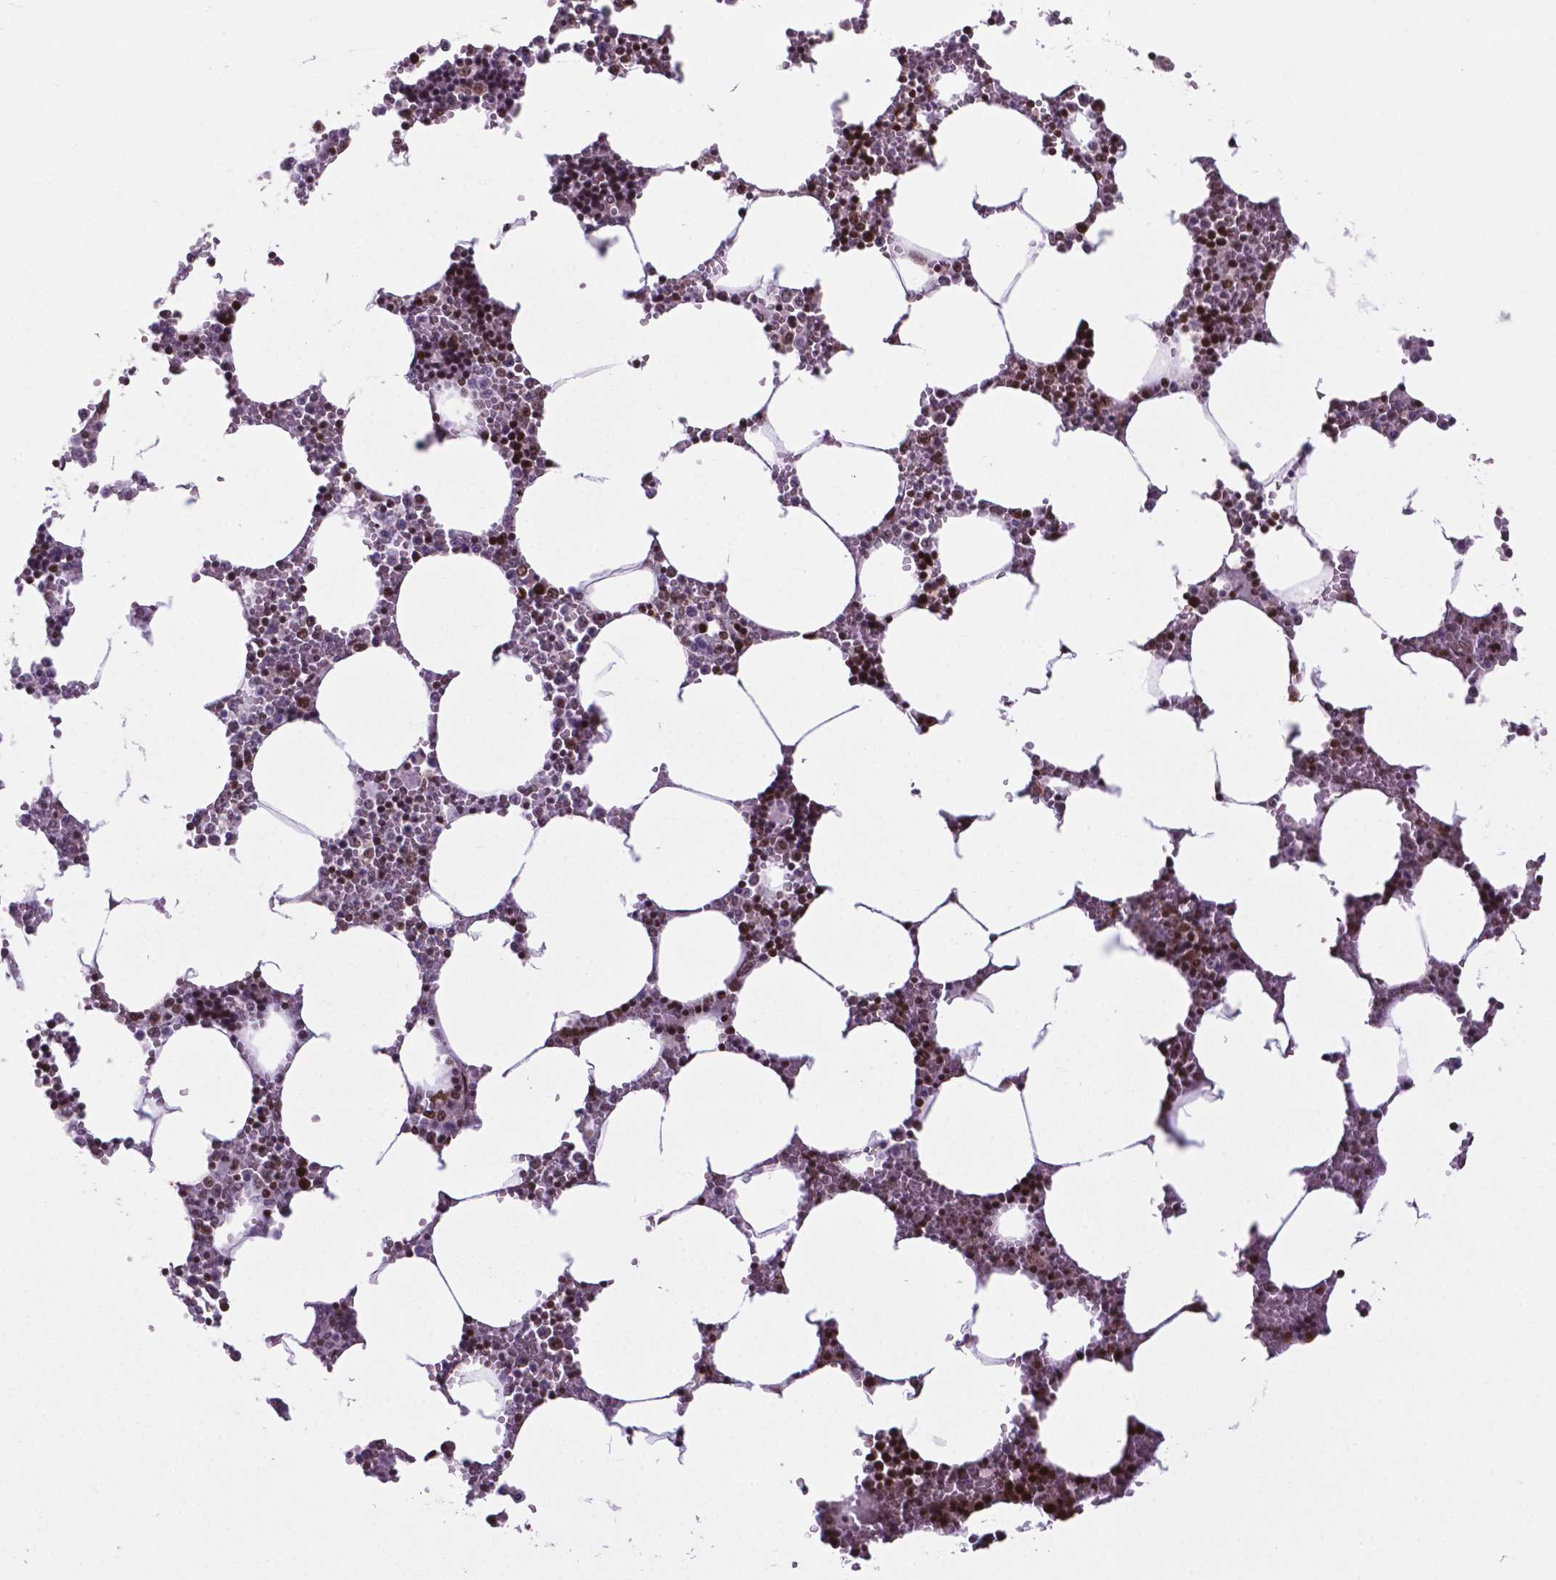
{"staining": {"intensity": "strong", "quantity": "25%-75%", "location": "nuclear"}, "tissue": "bone marrow", "cell_type": "Hematopoietic cells", "image_type": "normal", "snomed": [{"axis": "morphology", "description": "Normal tissue, NOS"}, {"axis": "topography", "description": "Bone marrow"}], "caption": "Immunohistochemical staining of normal bone marrow reveals high levels of strong nuclear staining in about 25%-75% of hematopoietic cells. Nuclei are stained in blue.", "gene": "CSNK2A1", "patient": {"sex": "male", "age": 54}}